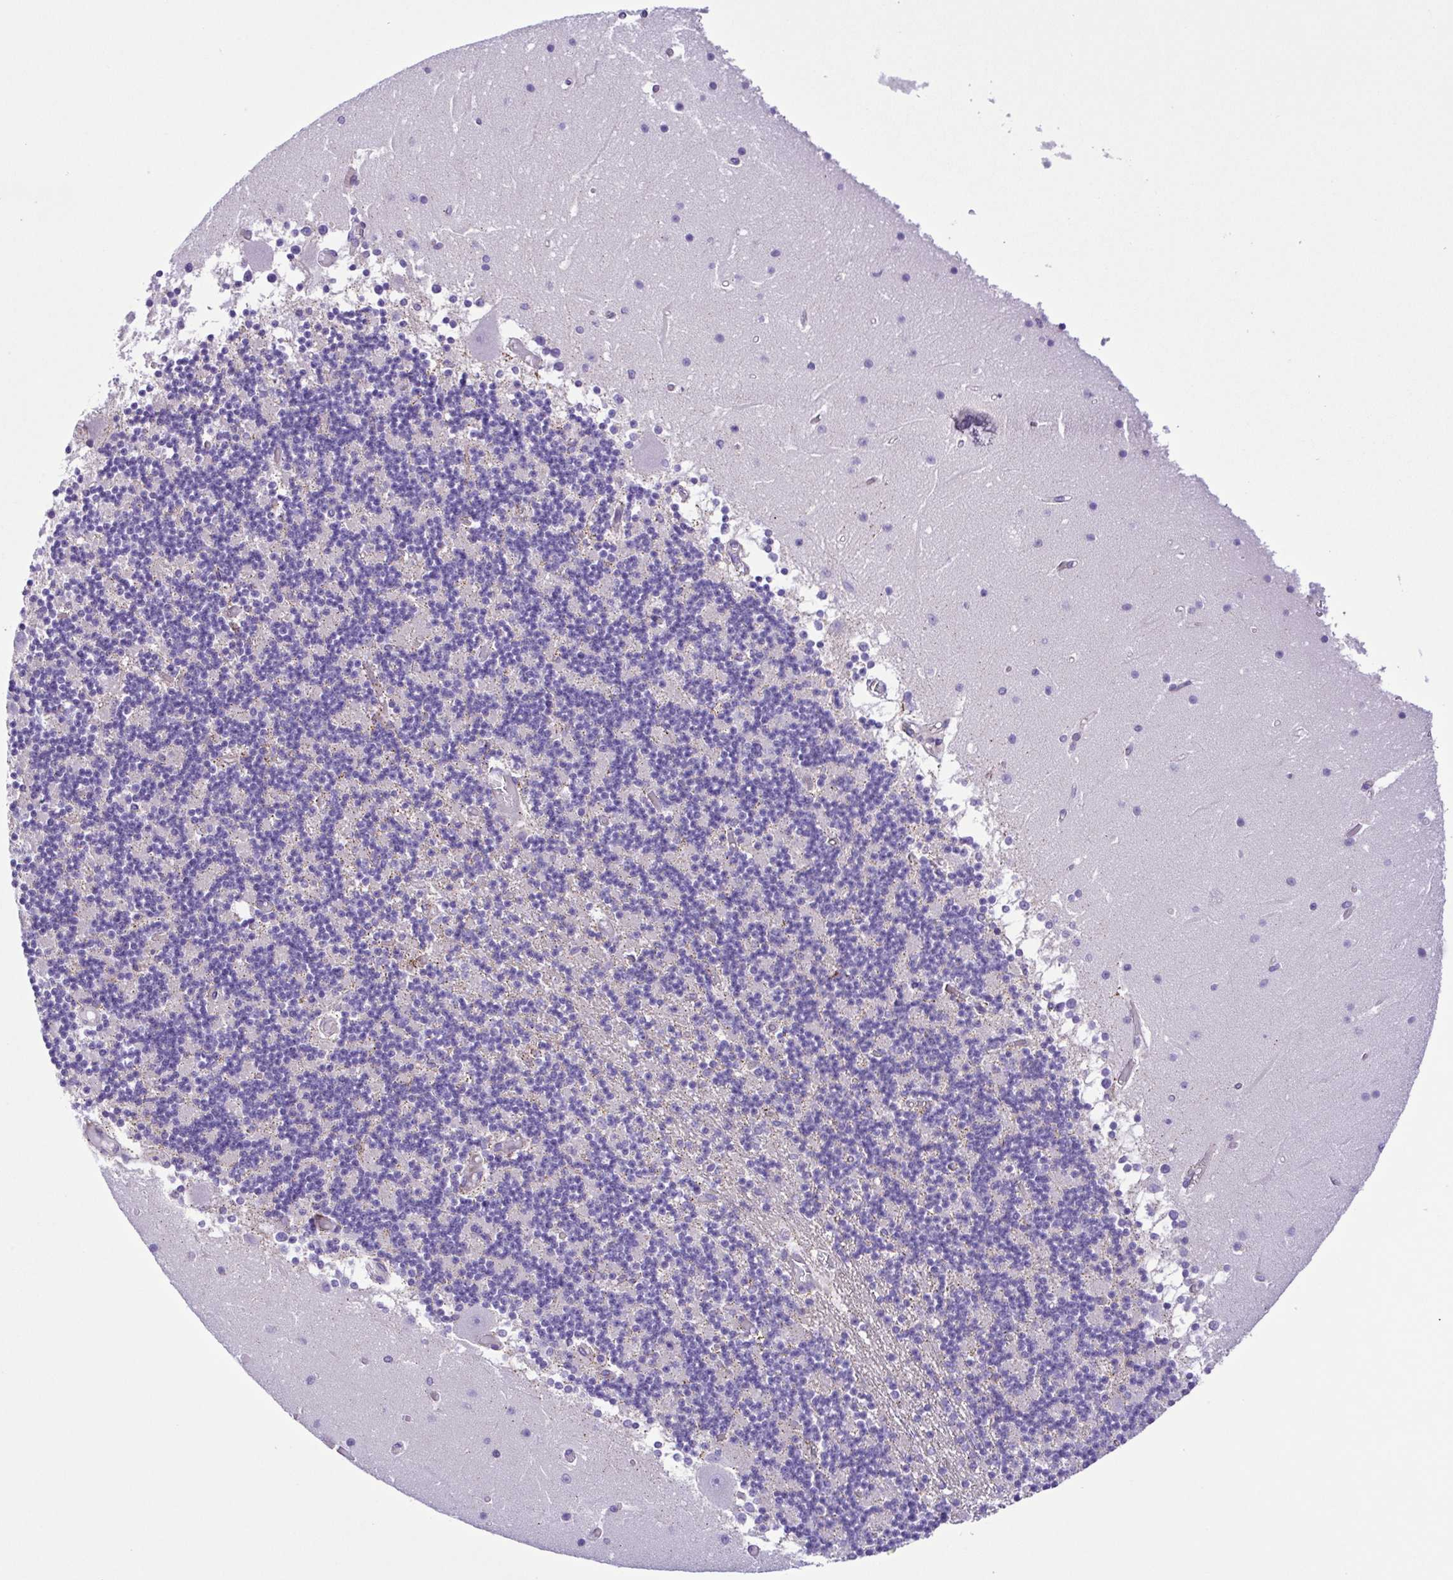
{"staining": {"intensity": "negative", "quantity": "none", "location": "none"}, "tissue": "cerebellum", "cell_type": "Cells in granular layer", "image_type": "normal", "snomed": [{"axis": "morphology", "description": "Normal tissue, NOS"}, {"axis": "topography", "description": "Cerebellum"}], "caption": "This is a micrograph of immunohistochemistry staining of normal cerebellum, which shows no expression in cells in granular layer.", "gene": "ISM2", "patient": {"sex": "female", "age": 28}}